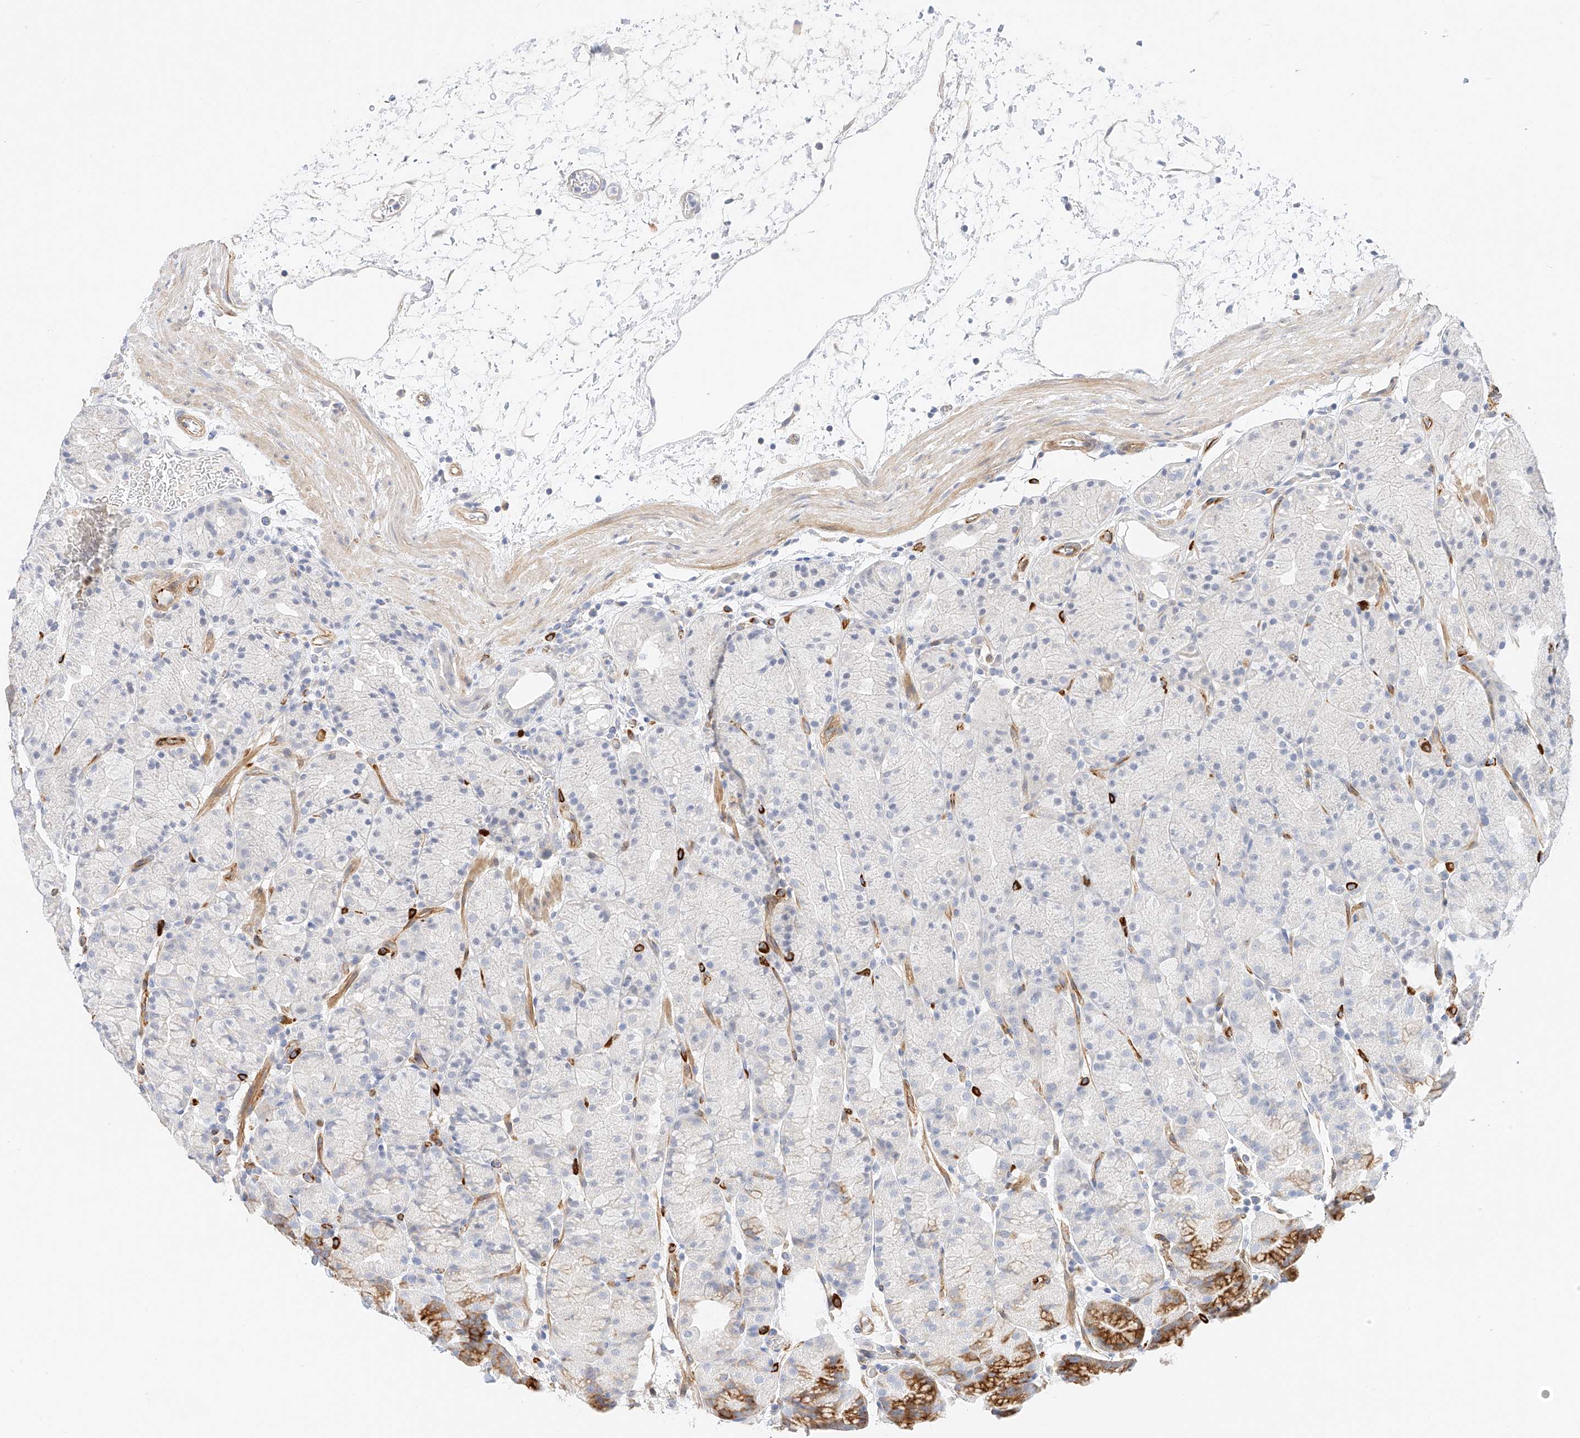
{"staining": {"intensity": "moderate", "quantity": "25%-75%", "location": "cytoplasmic/membranous"}, "tissue": "stomach", "cell_type": "Glandular cells", "image_type": "normal", "snomed": [{"axis": "morphology", "description": "Normal tissue, NOS"}, {"axis": "topography", "description": "Stomach, upper"}], "caption": "Human stomach stained with a brown dye exhibits moderate cytoplasmic/membranous positive expression in about 25%-75% of glandular cells.", "gene": "CDCP2", "patient": {"sex": "male", "age": 48}}